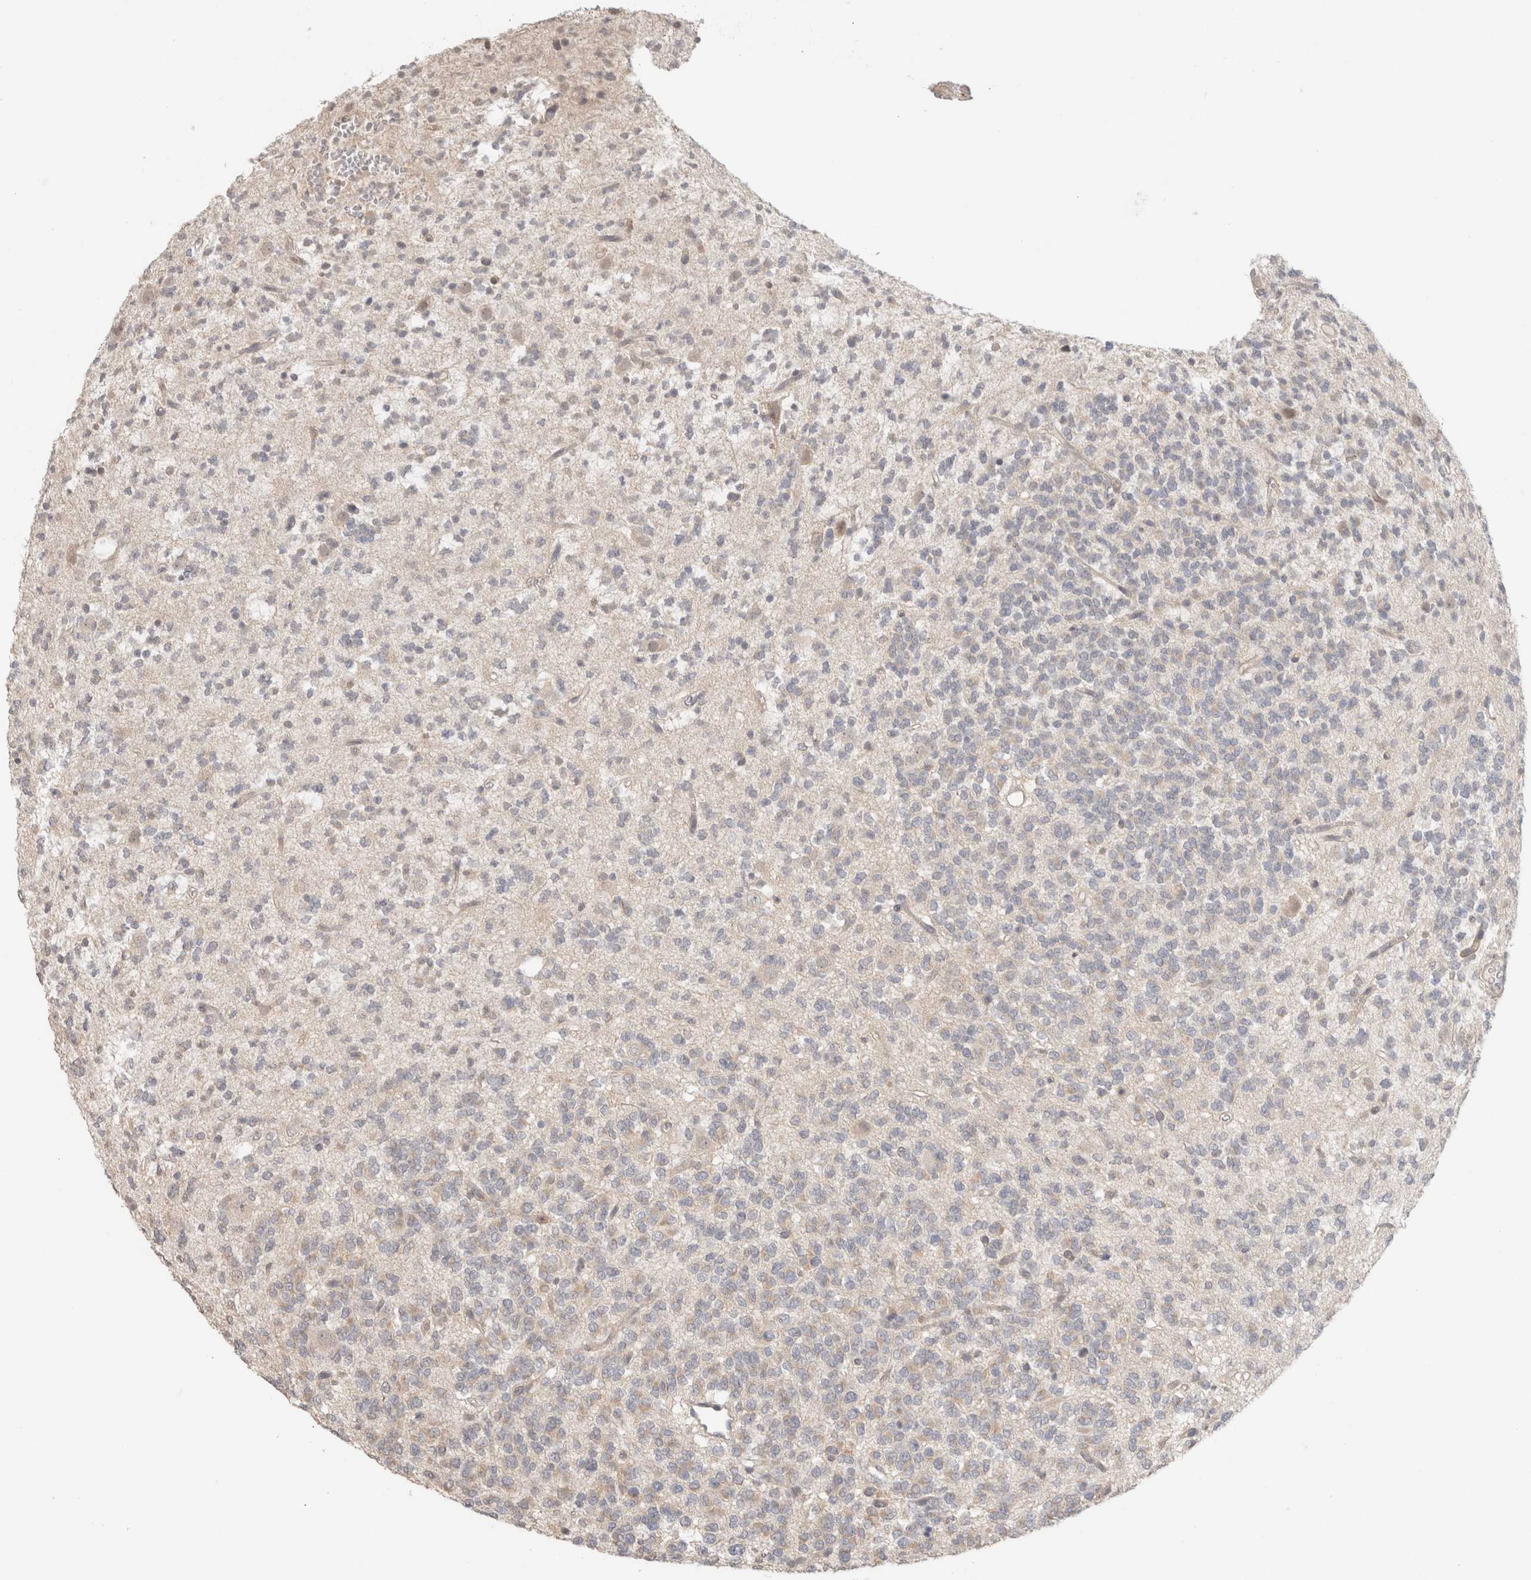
{"staining": {"intensity": "negative", "quantity": "none", "location": "none"}, "tissue": "glioma", "cell_type": "Tumor cells", "image_type": "cancer", "snomed": [{"axis": "morphology", "description": "Glioma, malignant, Low grade"}, {"axis": "topography", "description": "Brain"}], "caption": "The photomicrograph displays no staining of tumor cells in glioma. Nuclei are stained in blue.", "gene": "HSPG2", "patient": {"sex": "male", "age": 38}}